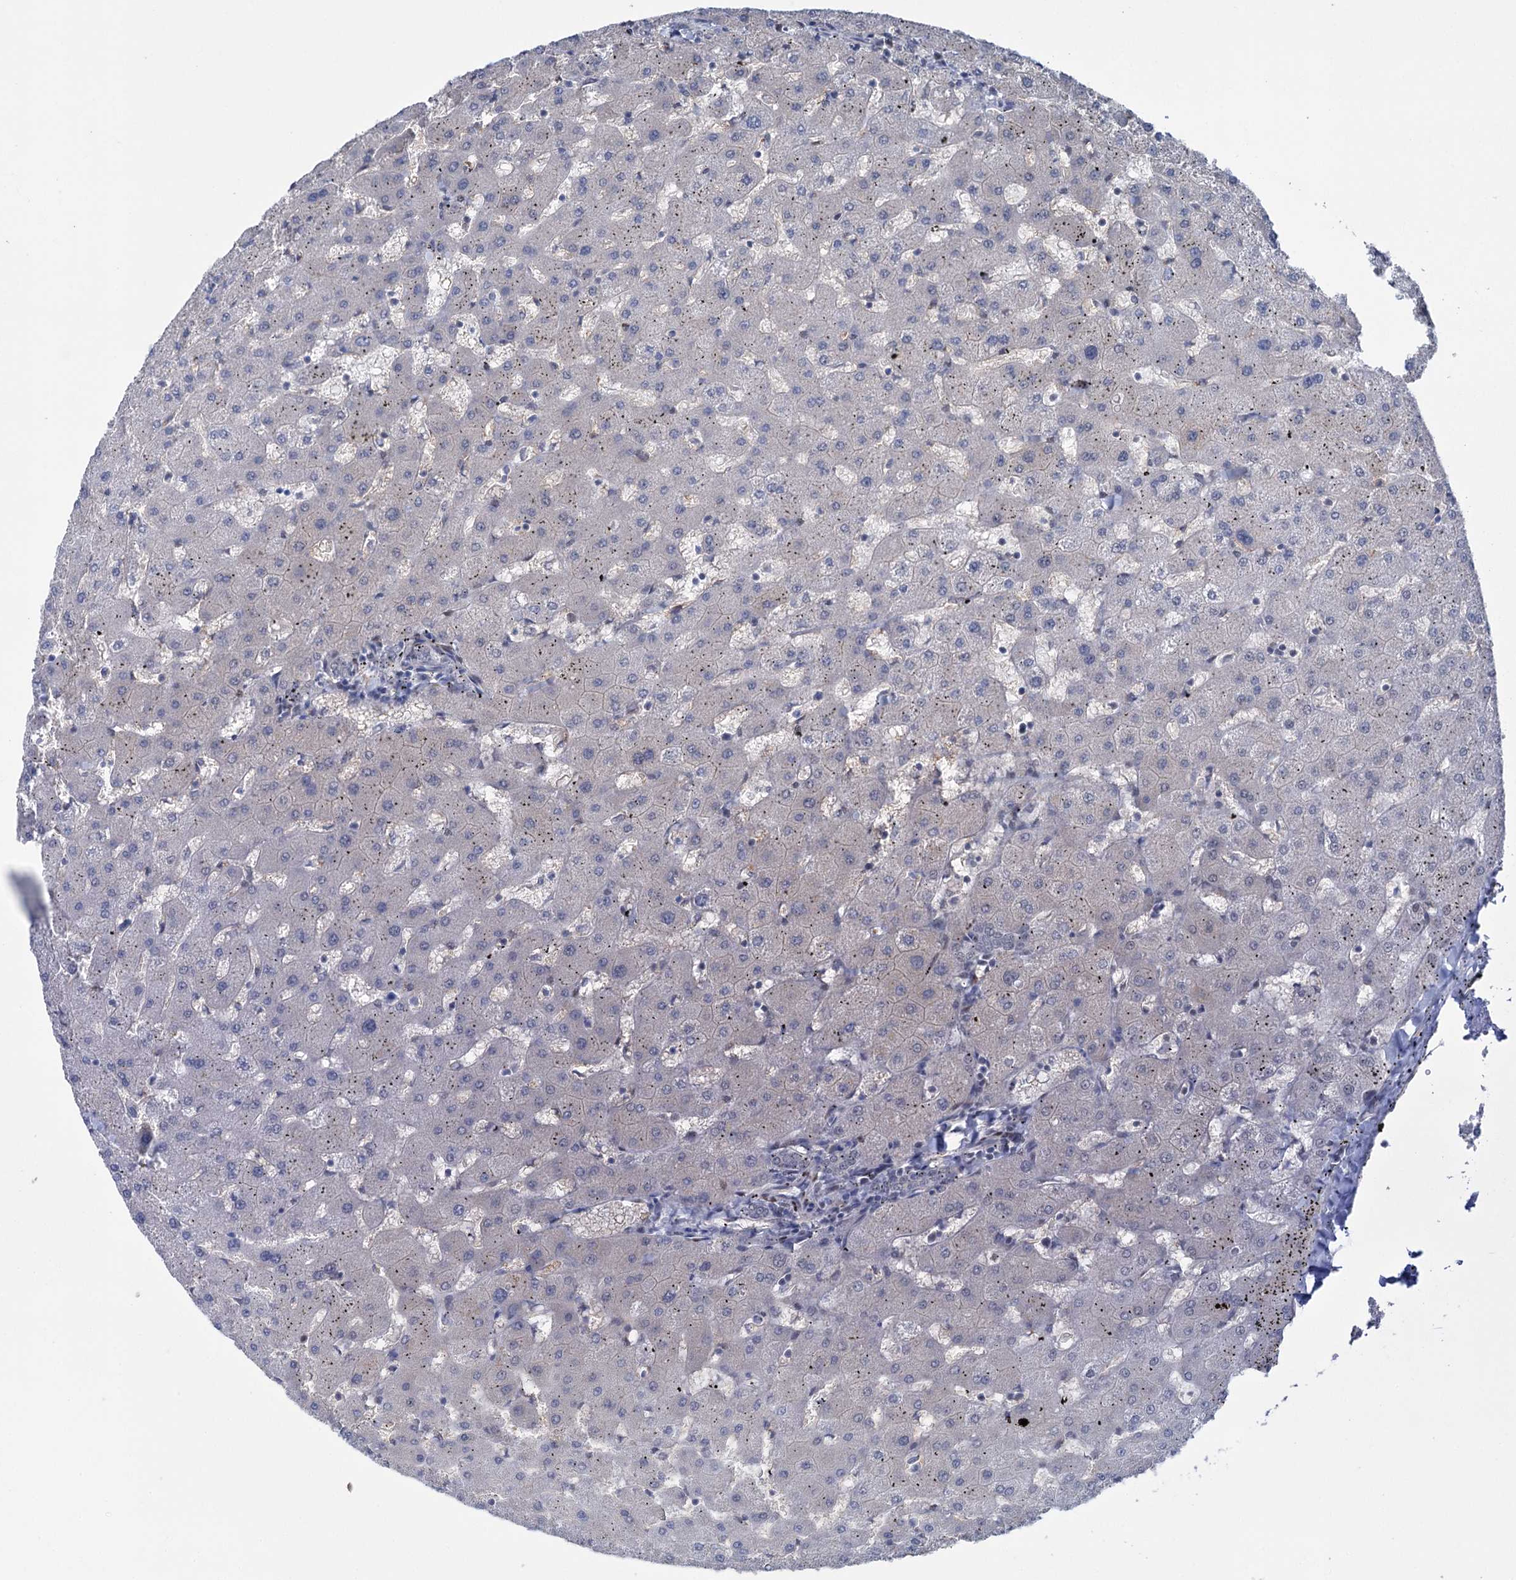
{"staining": {"intensity": "negative", "quantity": "none", "location": "none"}, "tissue": "liver", "cell_type": "Cholangiocytes", "image_type": "normal", "snomed": [{"axis": "morphology", "description": "Normal tissue, NOS"}, {"axis": "topography", "description": "Liver"}], "caption": "This is an immunohistochemistry micrograph of benign human liver. There is no positivity in cholangiocytes.", "gene": "FAM53A", "patient": {"sex": "female", "age": 63}}